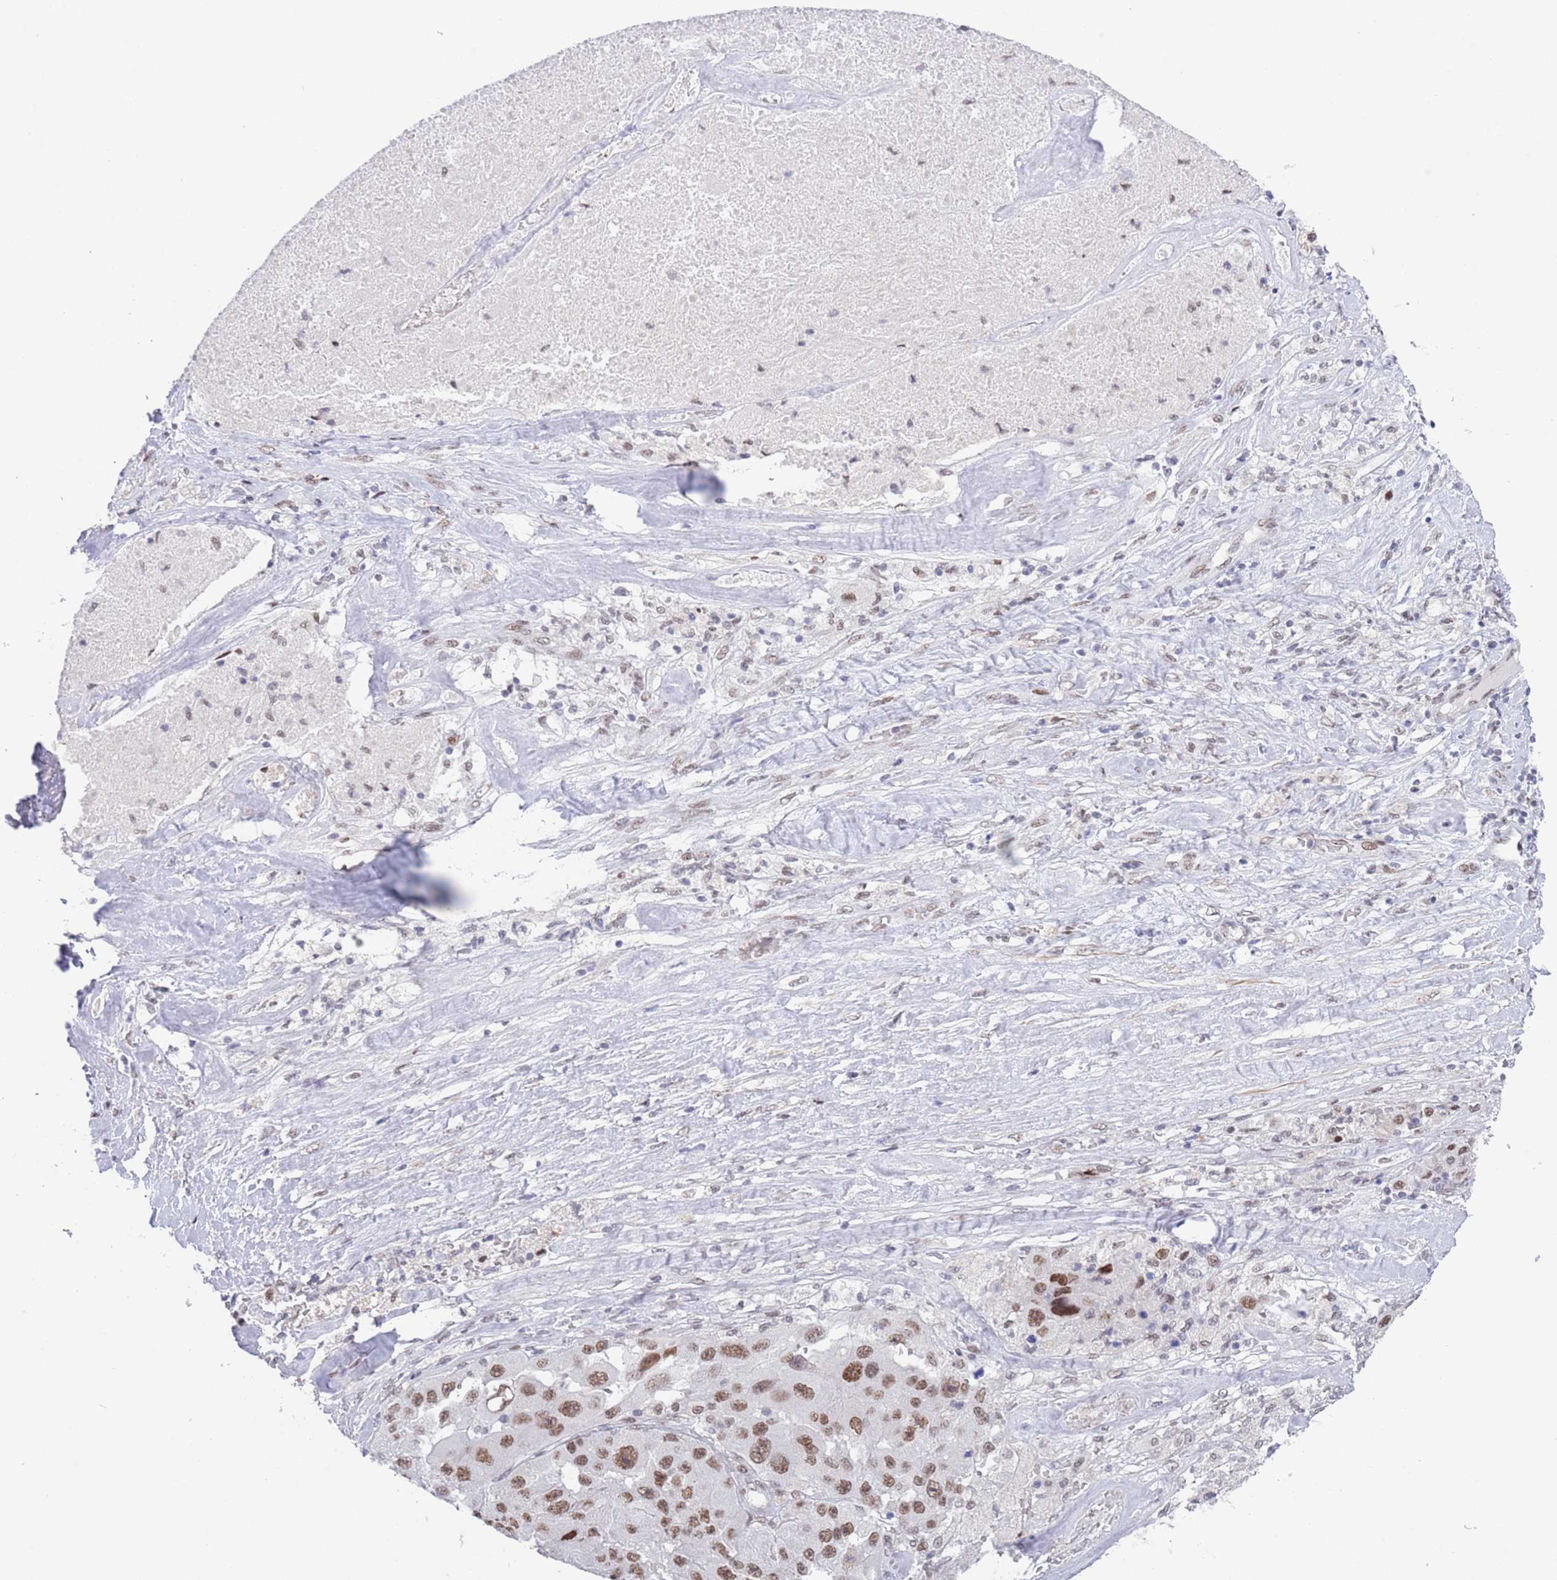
{"staining": {"intensity": "moderate", "quantity": ">75%", "location": "nuclear"}, "tissue": "melanoma", "cell_type": "Tumor cells", "image_type": "cancer", "snomed": [{"axis": "morphology", "description": "Malignant melanoma, Metastatic site"}, {"axis": "topography", "description": "Lymph node"}], "caption": "Immunohistochemical staining of human melanoma shows medium levels of moderate nuclear expression in about >75% of tumor cells. The staining is performed using DAB (3,3'-diaminobenzidine) brown chromogen to label protein expression. The nuclei are counter-stained blue using hematoxylin.", "gene": "ZNF382", "patient": {"sex": "male", "age": 62}}